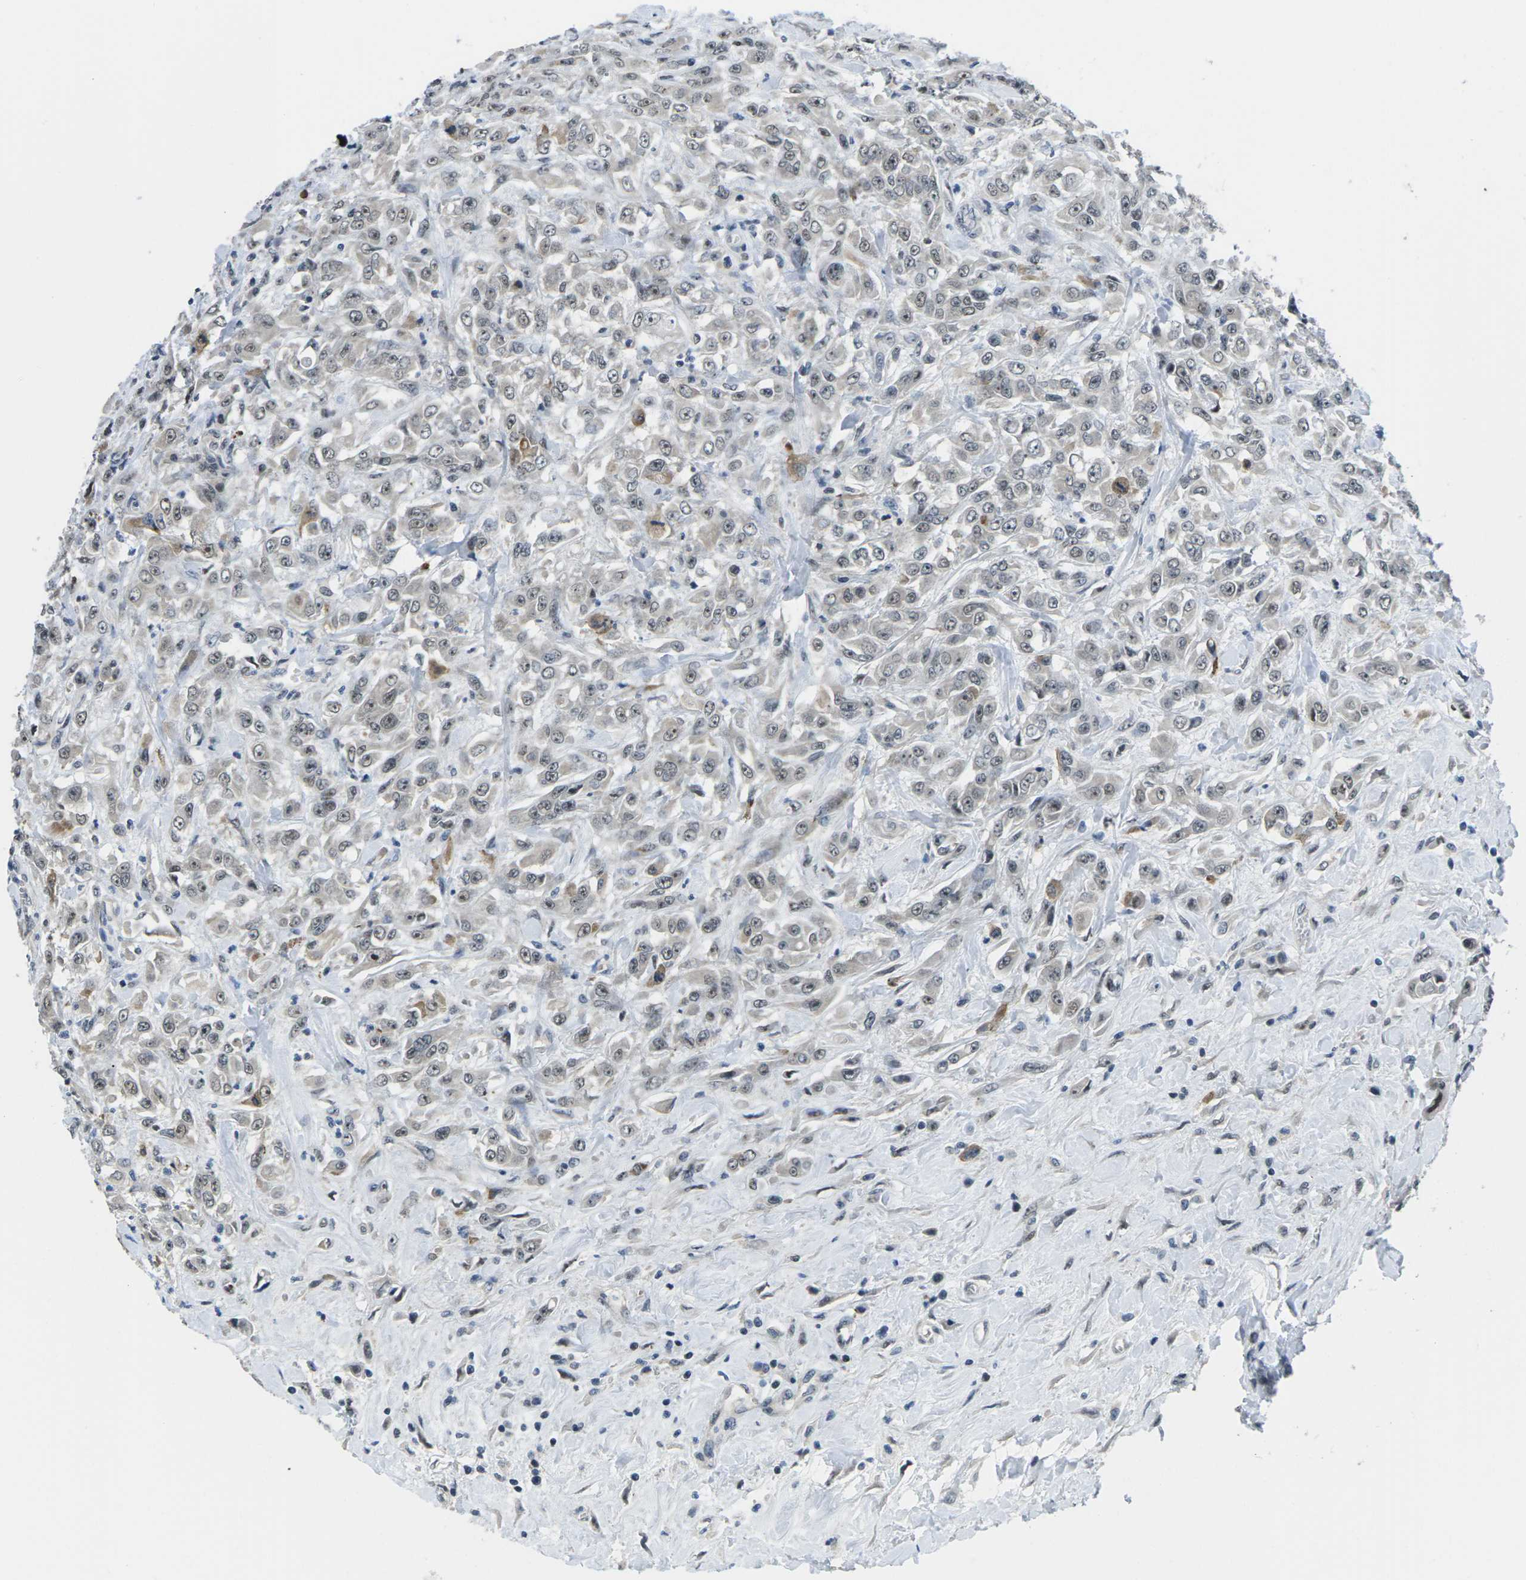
{"staining": {"intensity": "weak", "quantity": ">75%", "location": "nuclear"}, "tissue": "urothelial cancer", "cell_type": "Tumor cells", "image_type": "cancer", "snomed": [{"axis": "morphology", "description": "Urothelial carcinoma, High grade"}, {"axis": "topography", "description": "Urinary bladder"}], "caption": "The immunohistochemical stain labels weak nuclear expression in tumor cells of urothelial carcinoma (high-grade) tissue.", "gene": "NSRP1", "patient": {"sex": "male", "age": 46}}